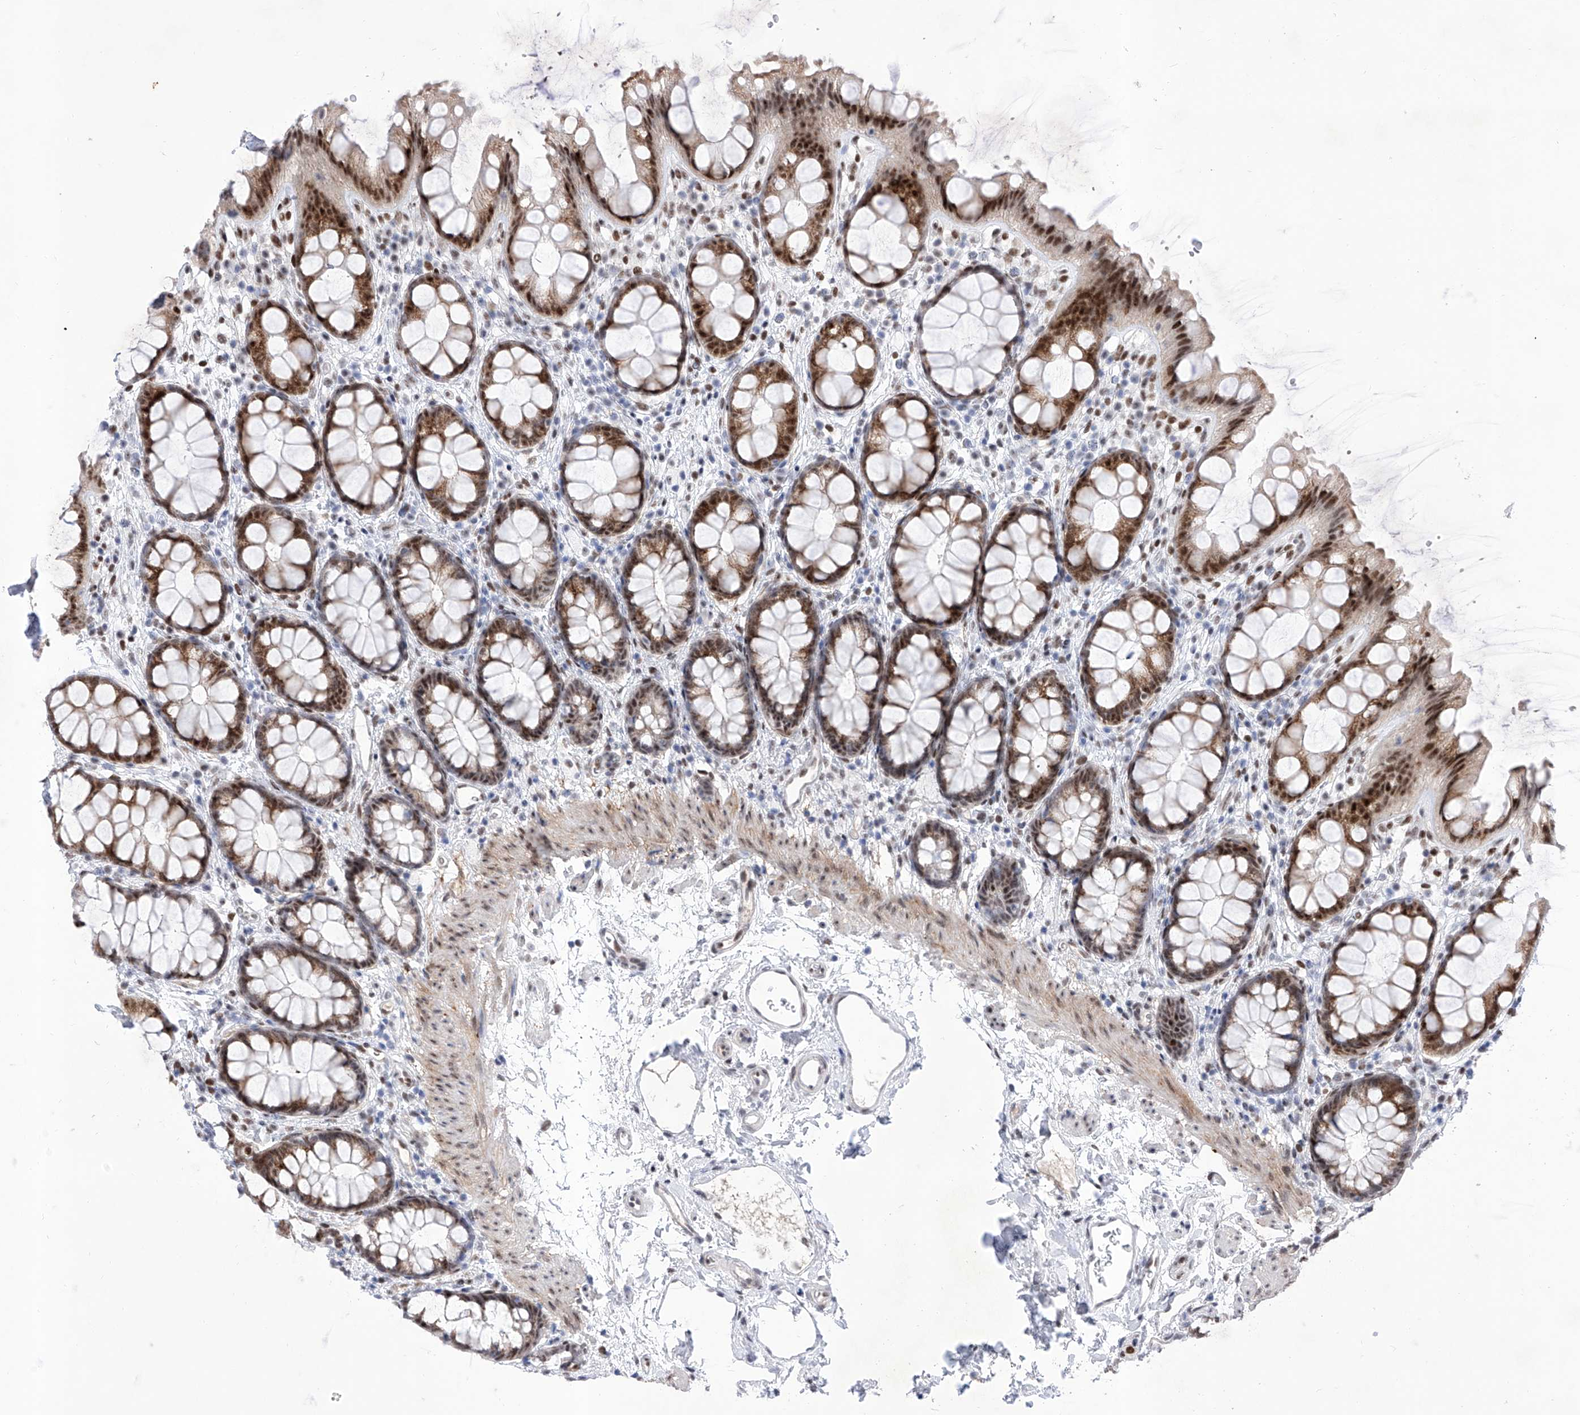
{"staining": {"intensity": "strong", "quantity": ">75%", "location": "cytoplasmic/membranous,nuclear"}, "tissue": "rectum", "cell_type": "Glandular cells", "image_type": "normal", "snomed": [{"axis": "morphology", "description": "Normal tissue, NOS"}, {"axis": "topography", "description": "Rectum"}], "caption": "Immunohistochemistry (IHC) image of benign rectum: rectum stained using immunohistochemistry (IHC) reveals high levels of strong protein expression localized specifically in the cytoplasmic/membranous,nuclear of glandular cells, appearing as a cytoplasmic/membranous,nuclear brown color.", "gene": "ATN1", "patient": {"sex": "female", "age": 65}}